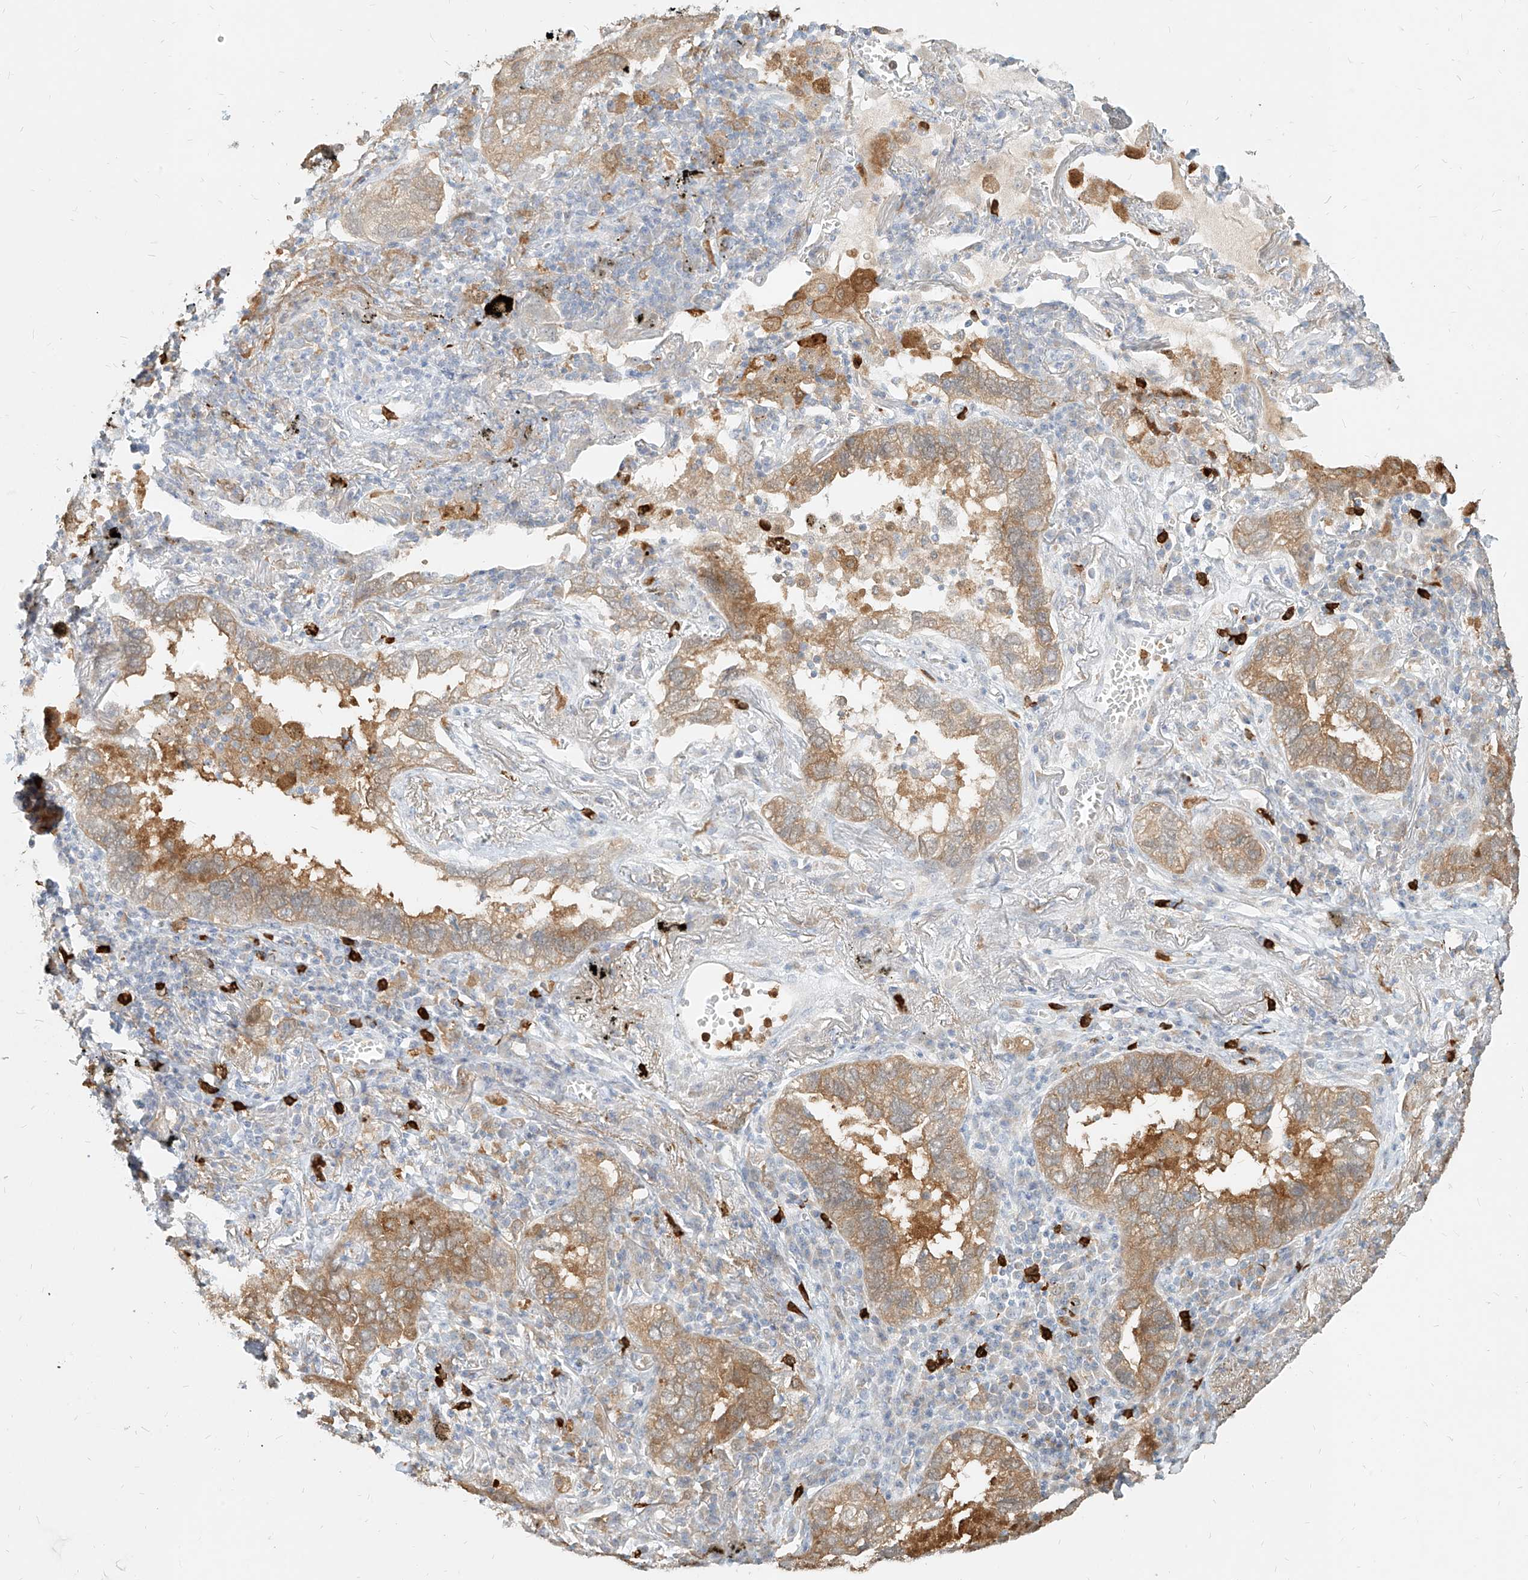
{"staining": {"intensity": "moderate", "quantity": ">75%", "location": "cytoplasmic/membranous"}, "tissue": "lung cancer", "cell_type": "Tumor cells", "image_type": "cancer", "snomed": [{"axis": "morphology", "description": "Adenocarcinoma, NOS"}, {"axis": "topography", "description": "Lung"}], "caption": "This is a histology image of immunohistochemistry staining of lung cancer (adenocarcinoma), which shows moderate expression in the cytoplasmic/membranous of tumor cells.", "gene": "PGD", "patient": {"sex": "male", "age": 65}}